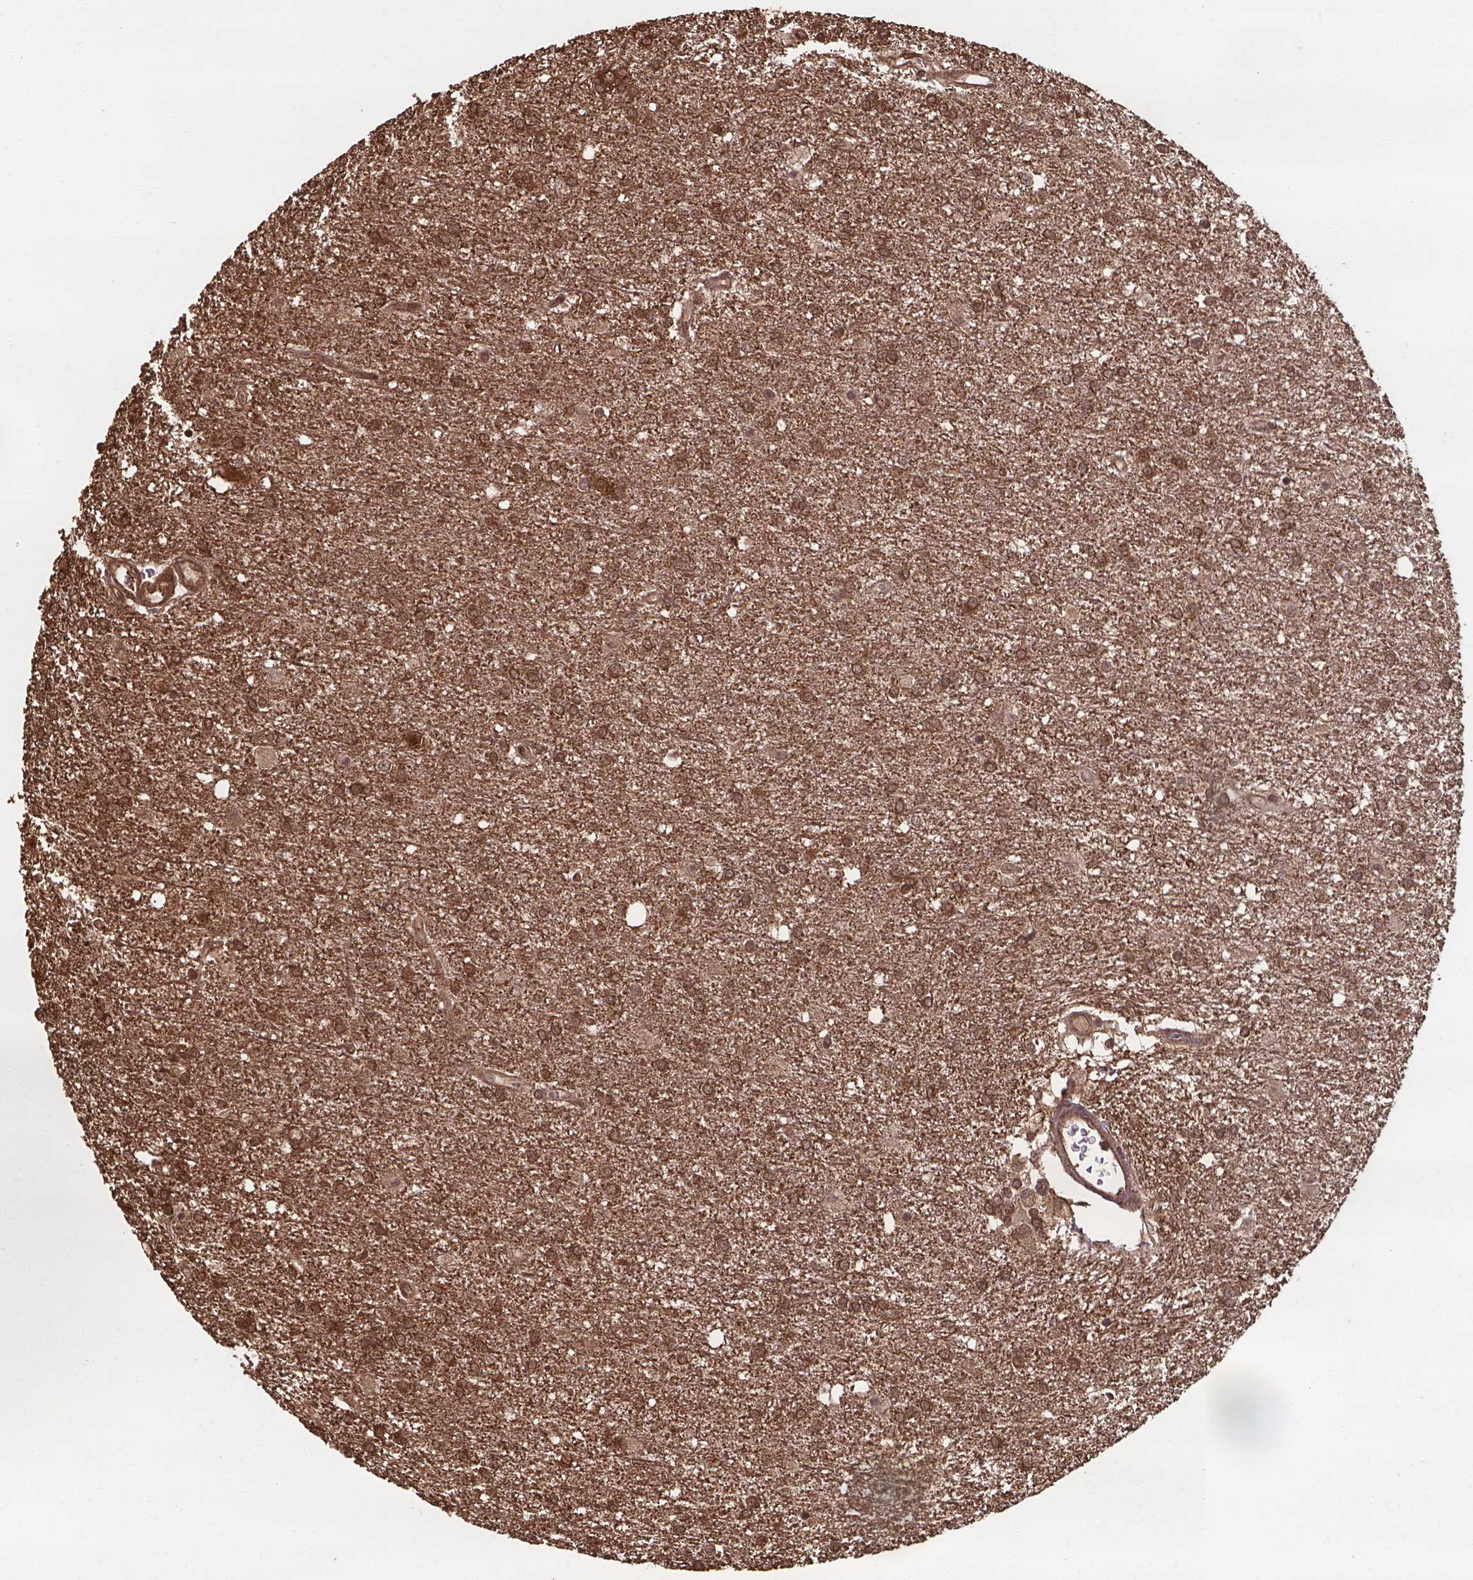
{"staining": {"intensity": "moderate", "quantity": ">75%", "location": "cytoplasmic/membranous,nuclear"}, "tissue": "glioma", "cell_type": "Tumor cells", "image_type": "cancer", "snomed": [{"axis": "morphology", "description": "Glioma, malignant, High grade"}, {"axis": "topography", "description": "Brain"}], "caption": "A brown stain shows moderate cytoplasmic/membranous and nuclear expression of a protein in glioma tumor cells.", "gene": "CHP2", "patient": {"sex": "female", "age": 61}}